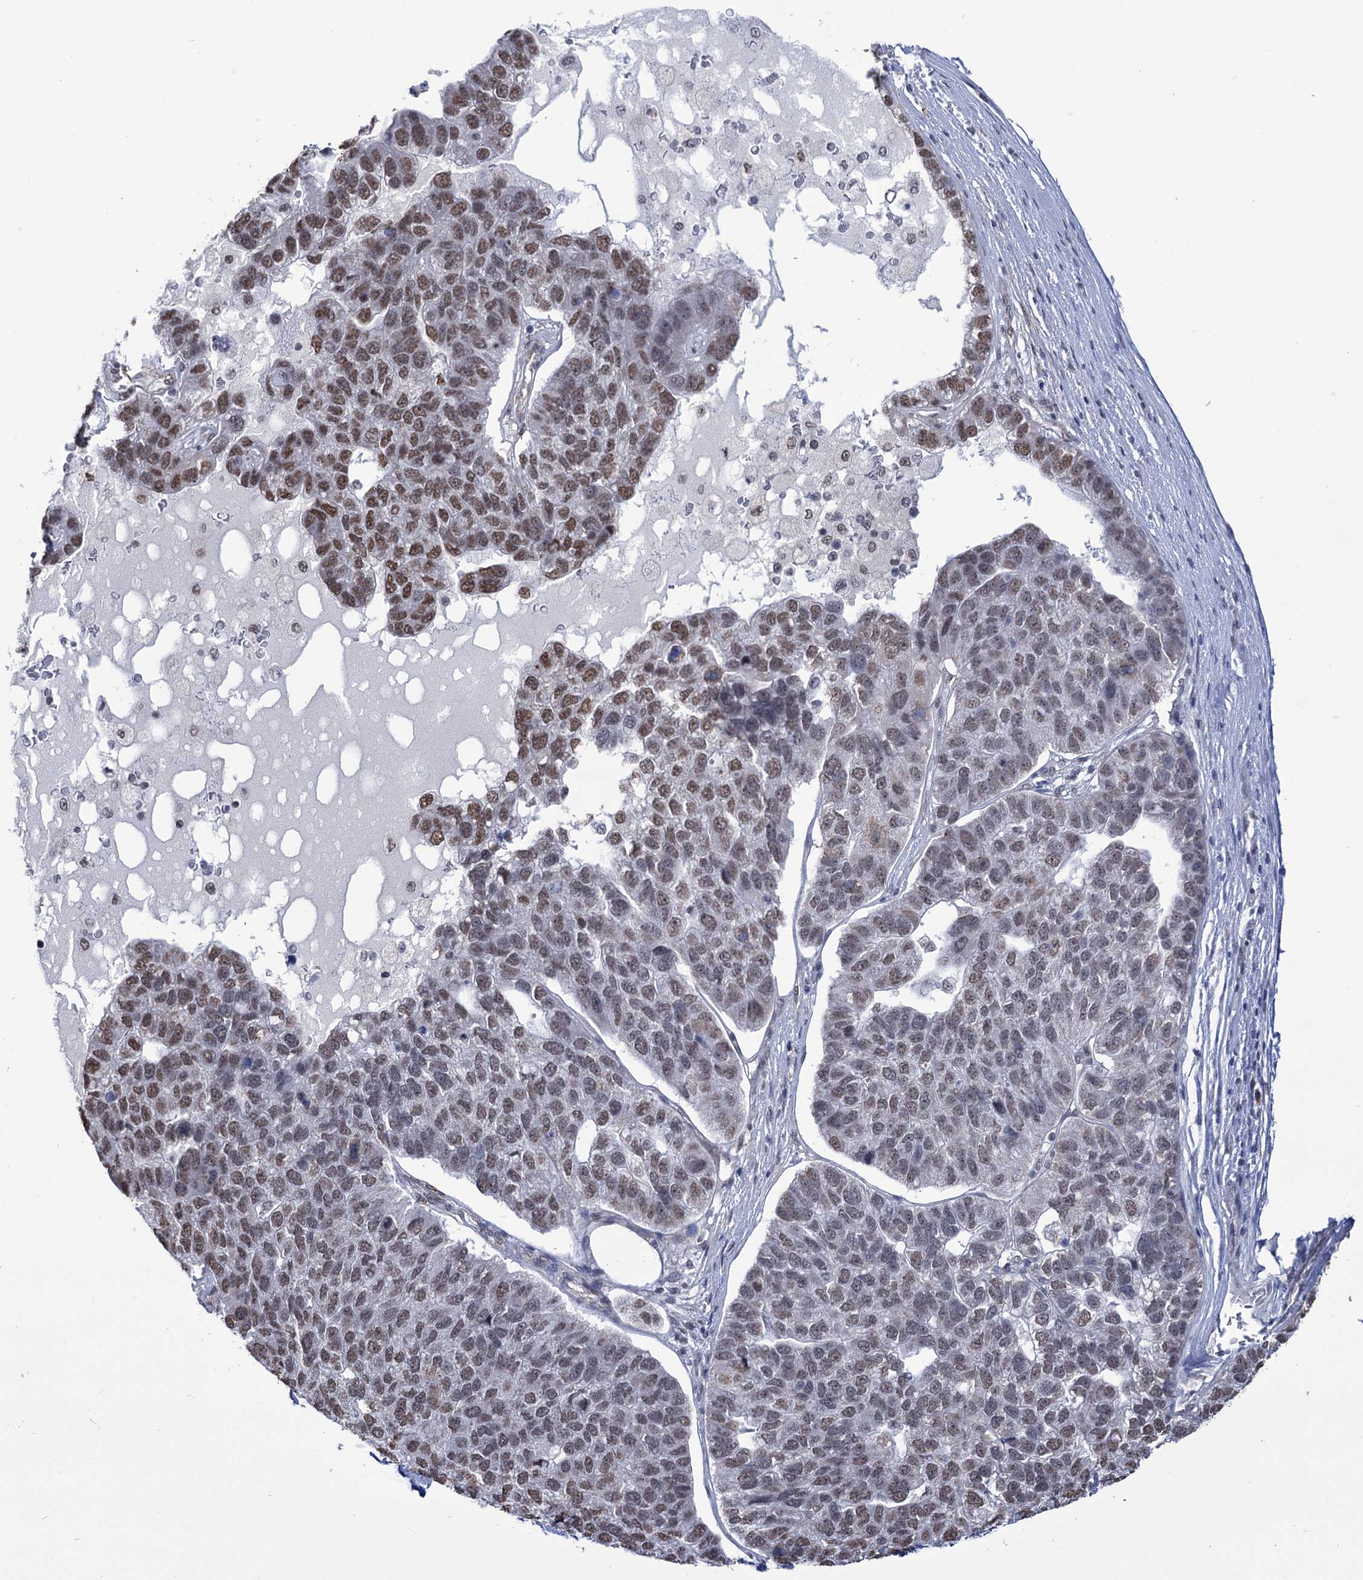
{"staining": {"intensity": "moderate", "quantity": "25%-75%", "location": "nuclear"}, "tissue": "pancreatic cancer", "cell_type": "Tumor cells", "image_type": "cancer", "snomed": [{"axis": "morphology", "description": "Adenocarcinoma, NOS"}, {"axis": "topography", "description": "Pancreas"}], "caption": "Protein positivity by IHC displays moderate nuclear staining in about 25%-75% of tumor cells in pancreatic adenocarcinoma.", "gene": "ABHD10", "patient": {"sex": "female", "age": 61}}